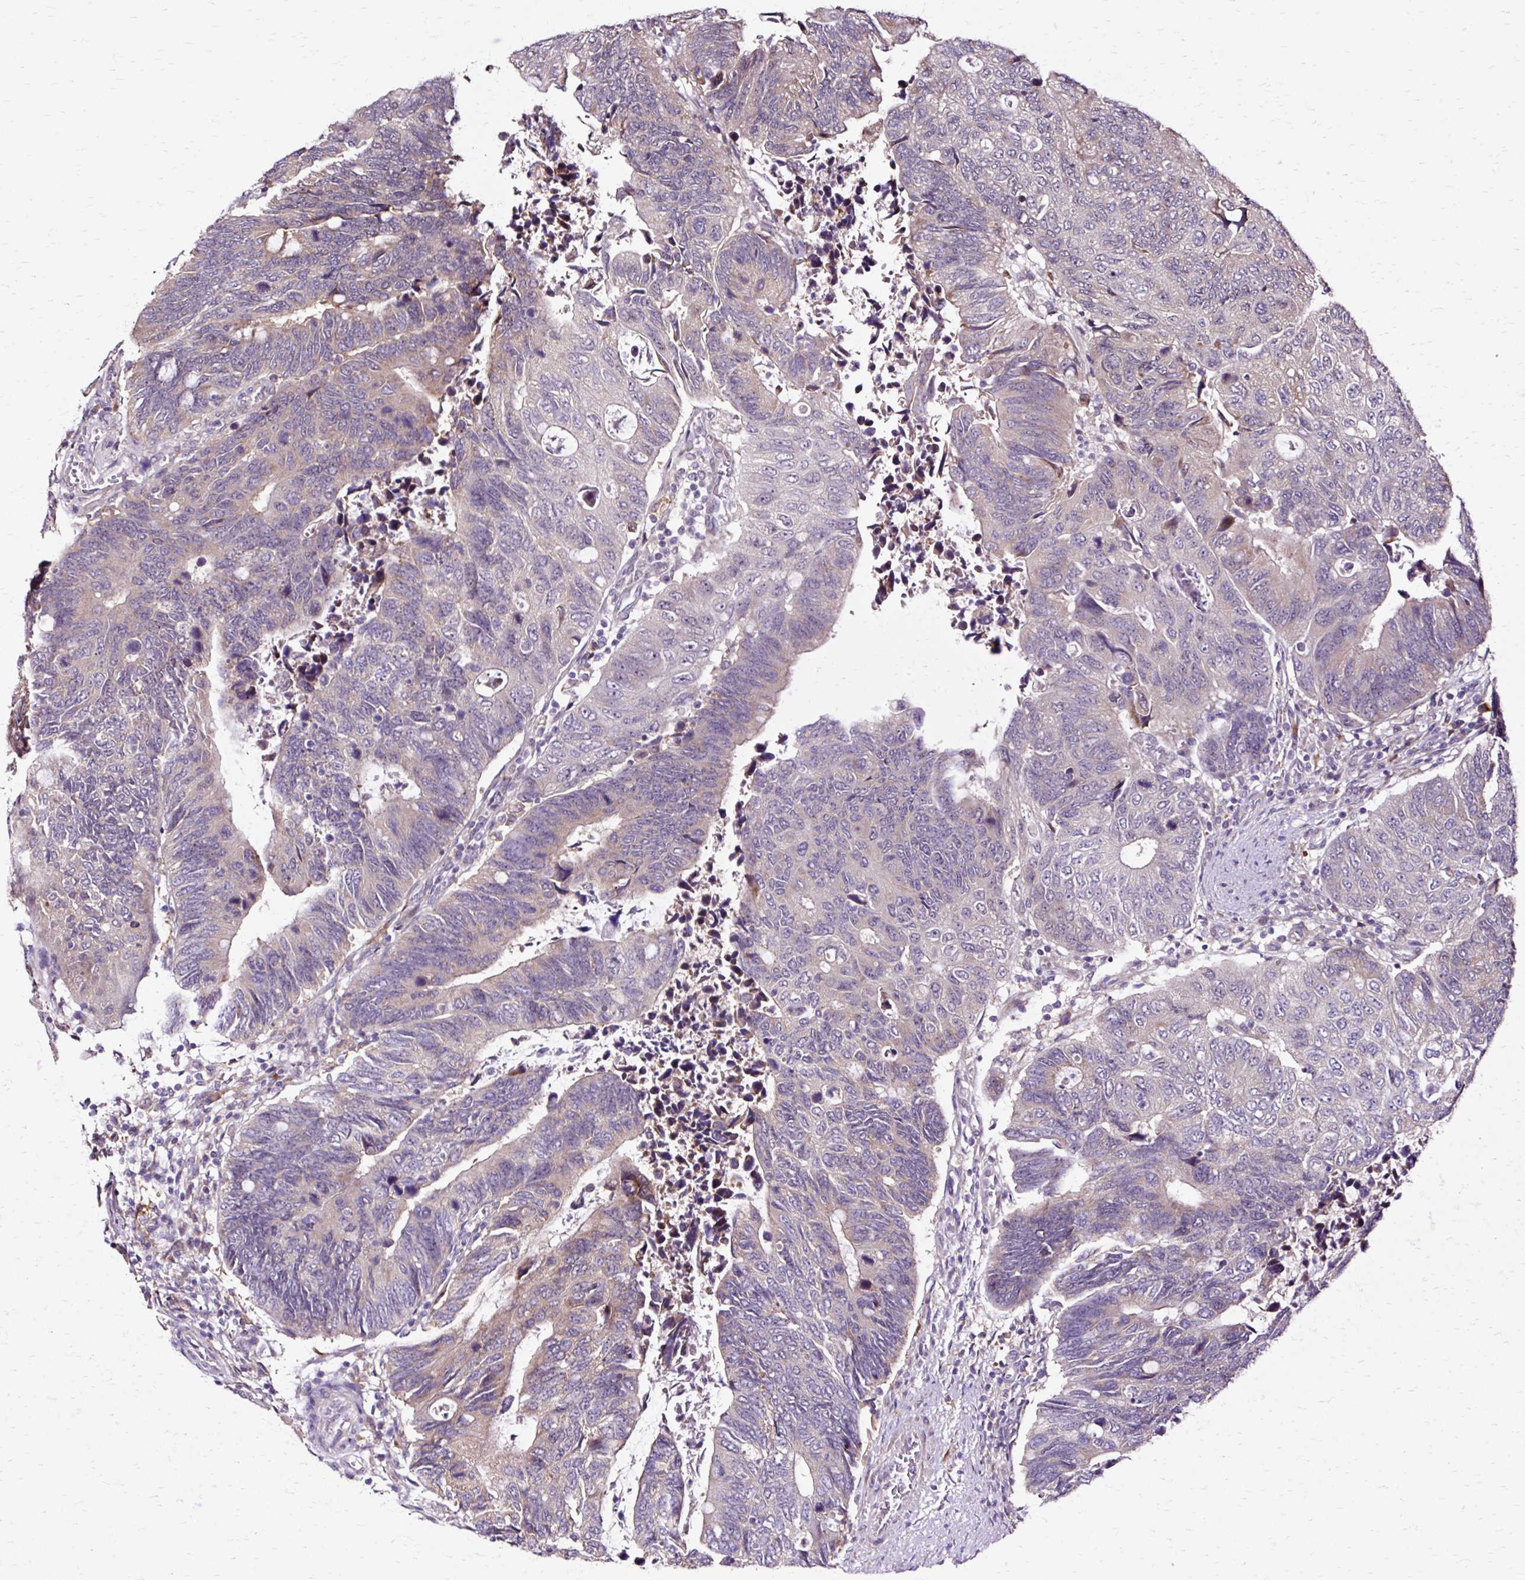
{"staining": {"intensity": "weak", "quantity": "<25%", "location": "cytoplasmic/membranous"}, "tissue": "colorectal cancer", "cell_type": "Tumor cells", "image_type": "cancer", "snomed": [{"axis": "morphology", "description": "Adenocarcinoma, NOS"}, {"axis": "topography", "description": "Colon"}], "caption": "A histopathology image of adenocarcinoma (colorectal) stained for a protein demonstrates no brown staining in tumor cells.", "gene": "GEMIN2", "patient": {"sex": "male", "age": 87}}